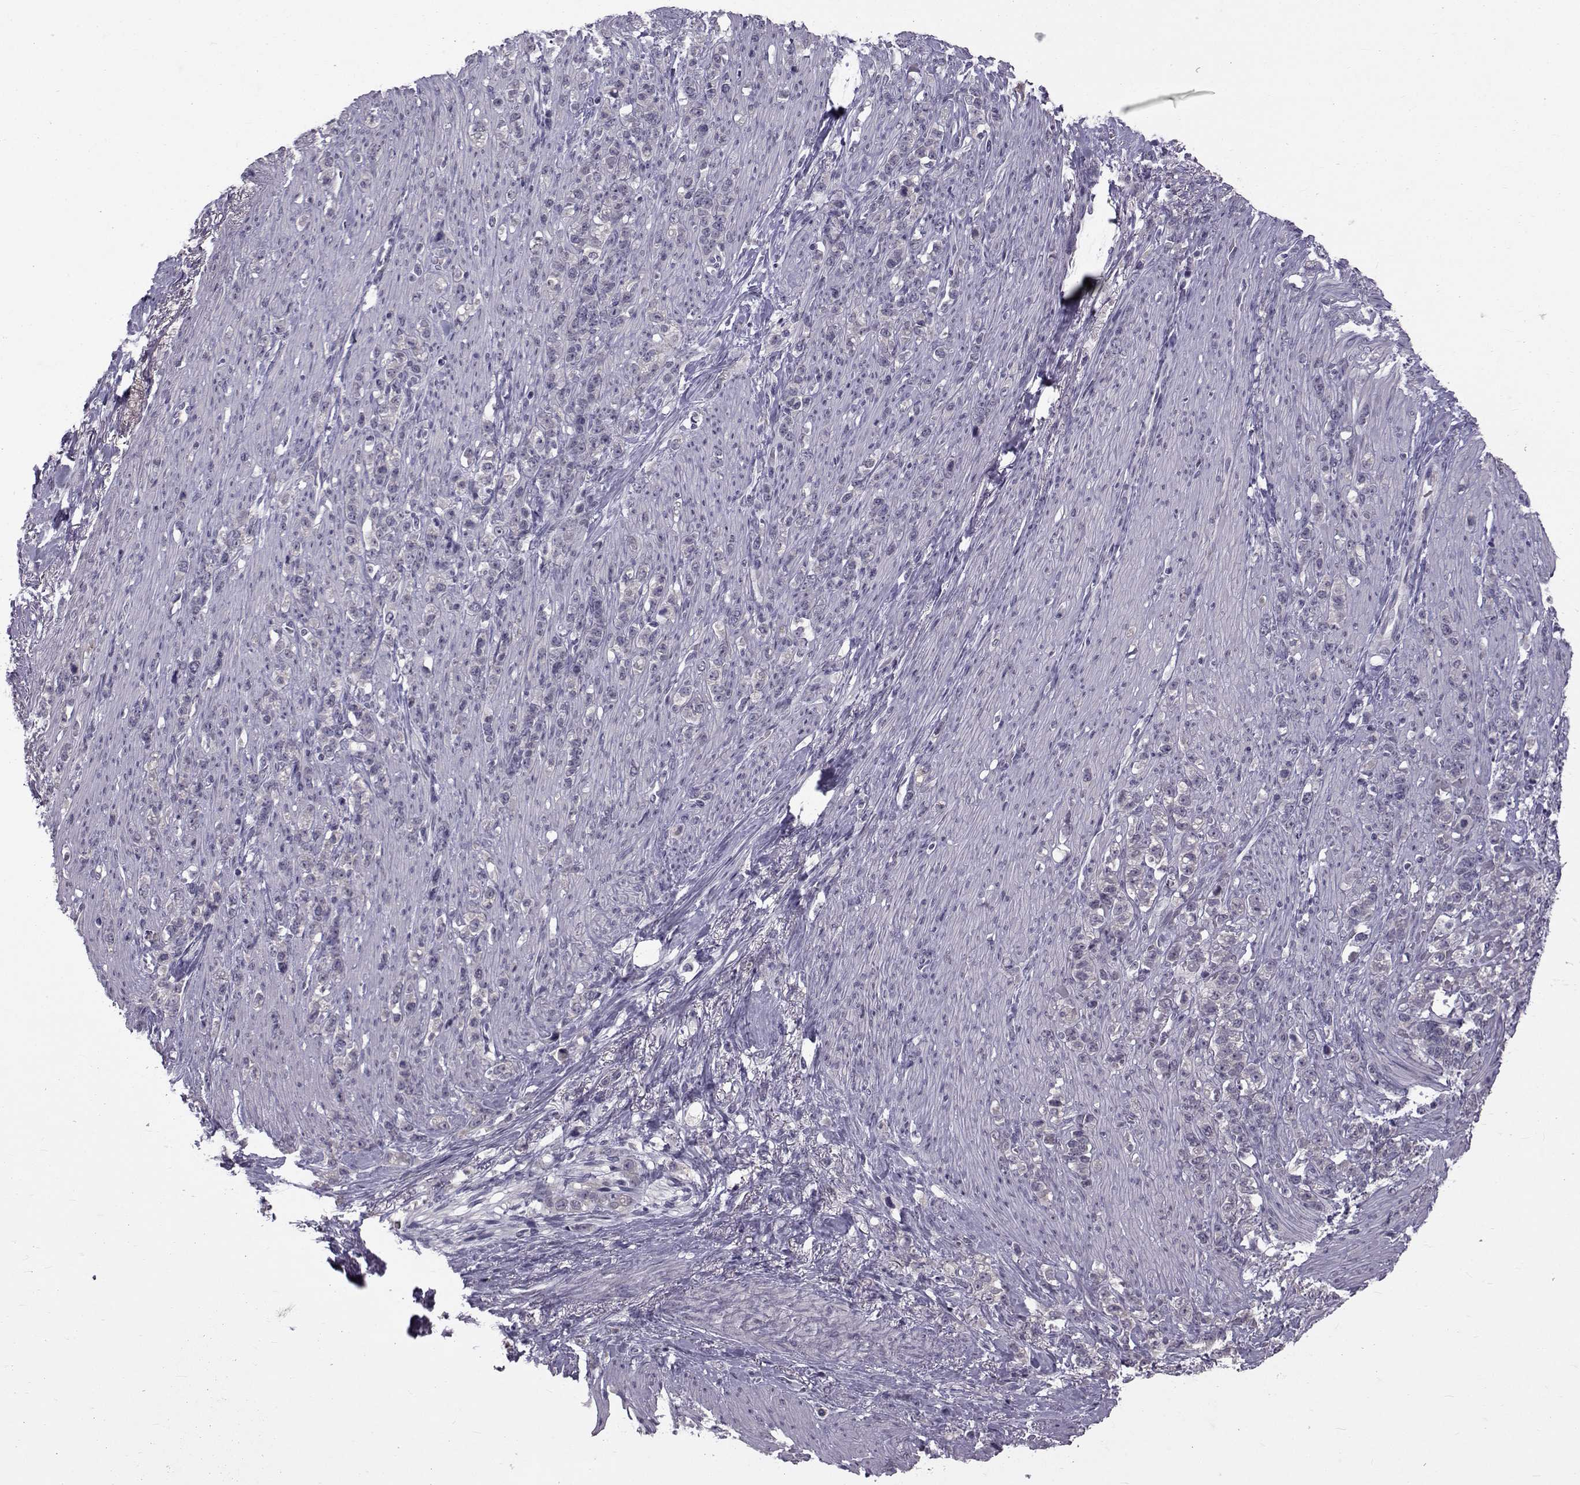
{"staining": {"intensity": "negative", "quantity": "none", "location": "none"}, "tissue": "stomach cancer", "cell_type": "Tumor cells", "image_type": "cancer", "snomed": [{"axis": "morphology", "description": "Adenocarcinoma, NOS"}, {"axis": "topography", "description": "Stomach, lower"}], "caption": "DAB (3,3'-diaminobenzidine) immunohistochemical staining of human stomach cancer (adenocarcinoma) reveals no significant expression in tumor cells. (DAB IHC visualized using brightfield microscopy, high magnification).", "gene": "TNFRSF11B", "patient": {"sex": "male", "age": 88}}